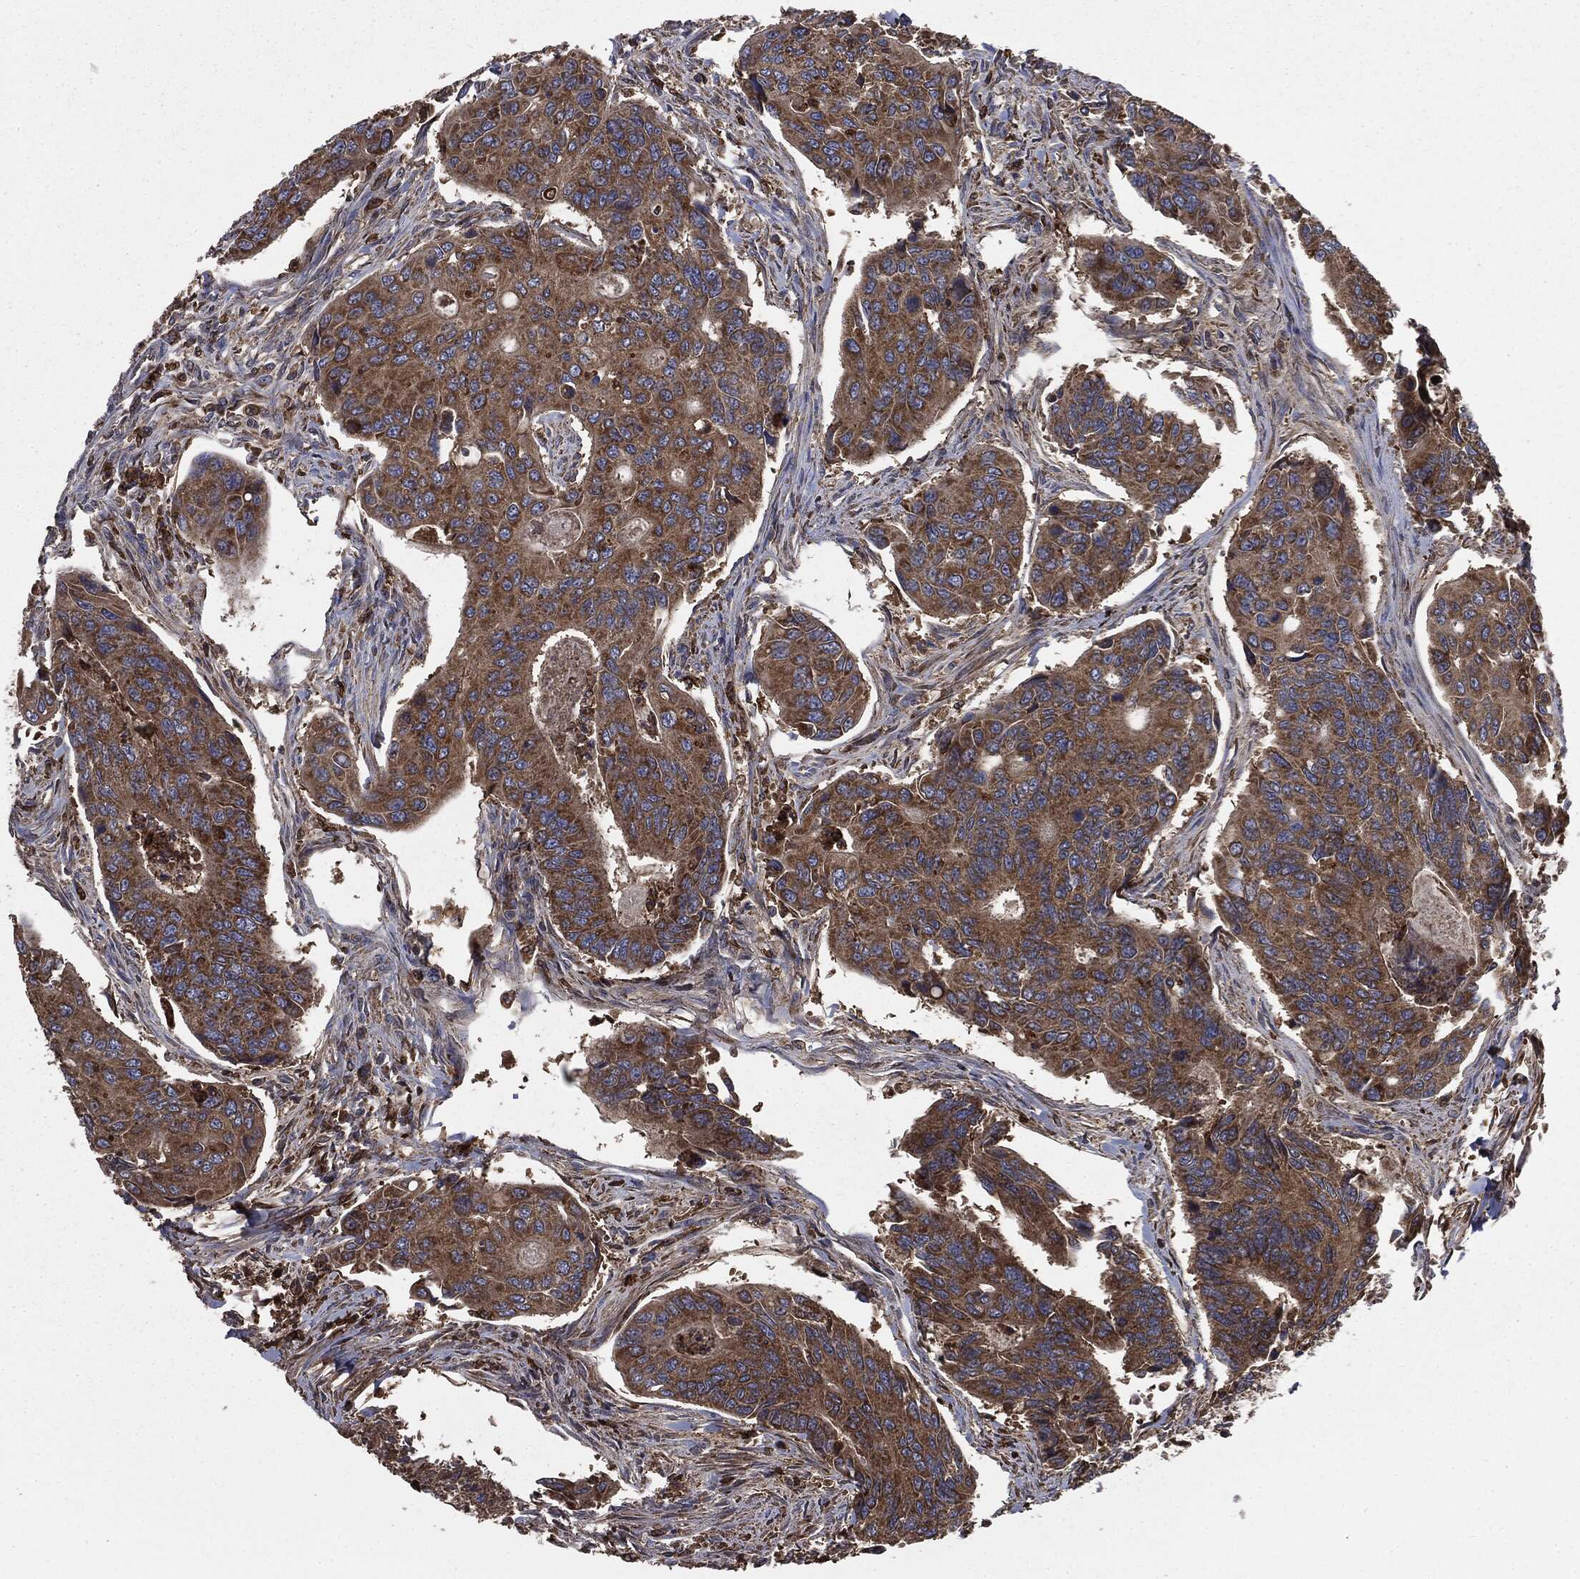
{"staining": {"intensity": "strong", "quantity": ">75%", "location": "cytoplasmic/membranous"}, "tissue": "colorectal cancer", "cell_type": "Tumor cells", "image_type": "cancer", "snomed": [{"axis": "morphology", "description": "Adenocarcinoma, NOS"}, {"axis": "topography", "description": "Colon"}], "caption": "This photomicrograph demonstrates adenocarcinoma (colorectal) stained with IHC to label a protein in brown. The cytoplasmic/membranous of tumor cells show strong positivity for the protein. Nuclei are counter-stained blue.", "gene": "MAPK6", "patient": {"sex": "female", "age": 67}}